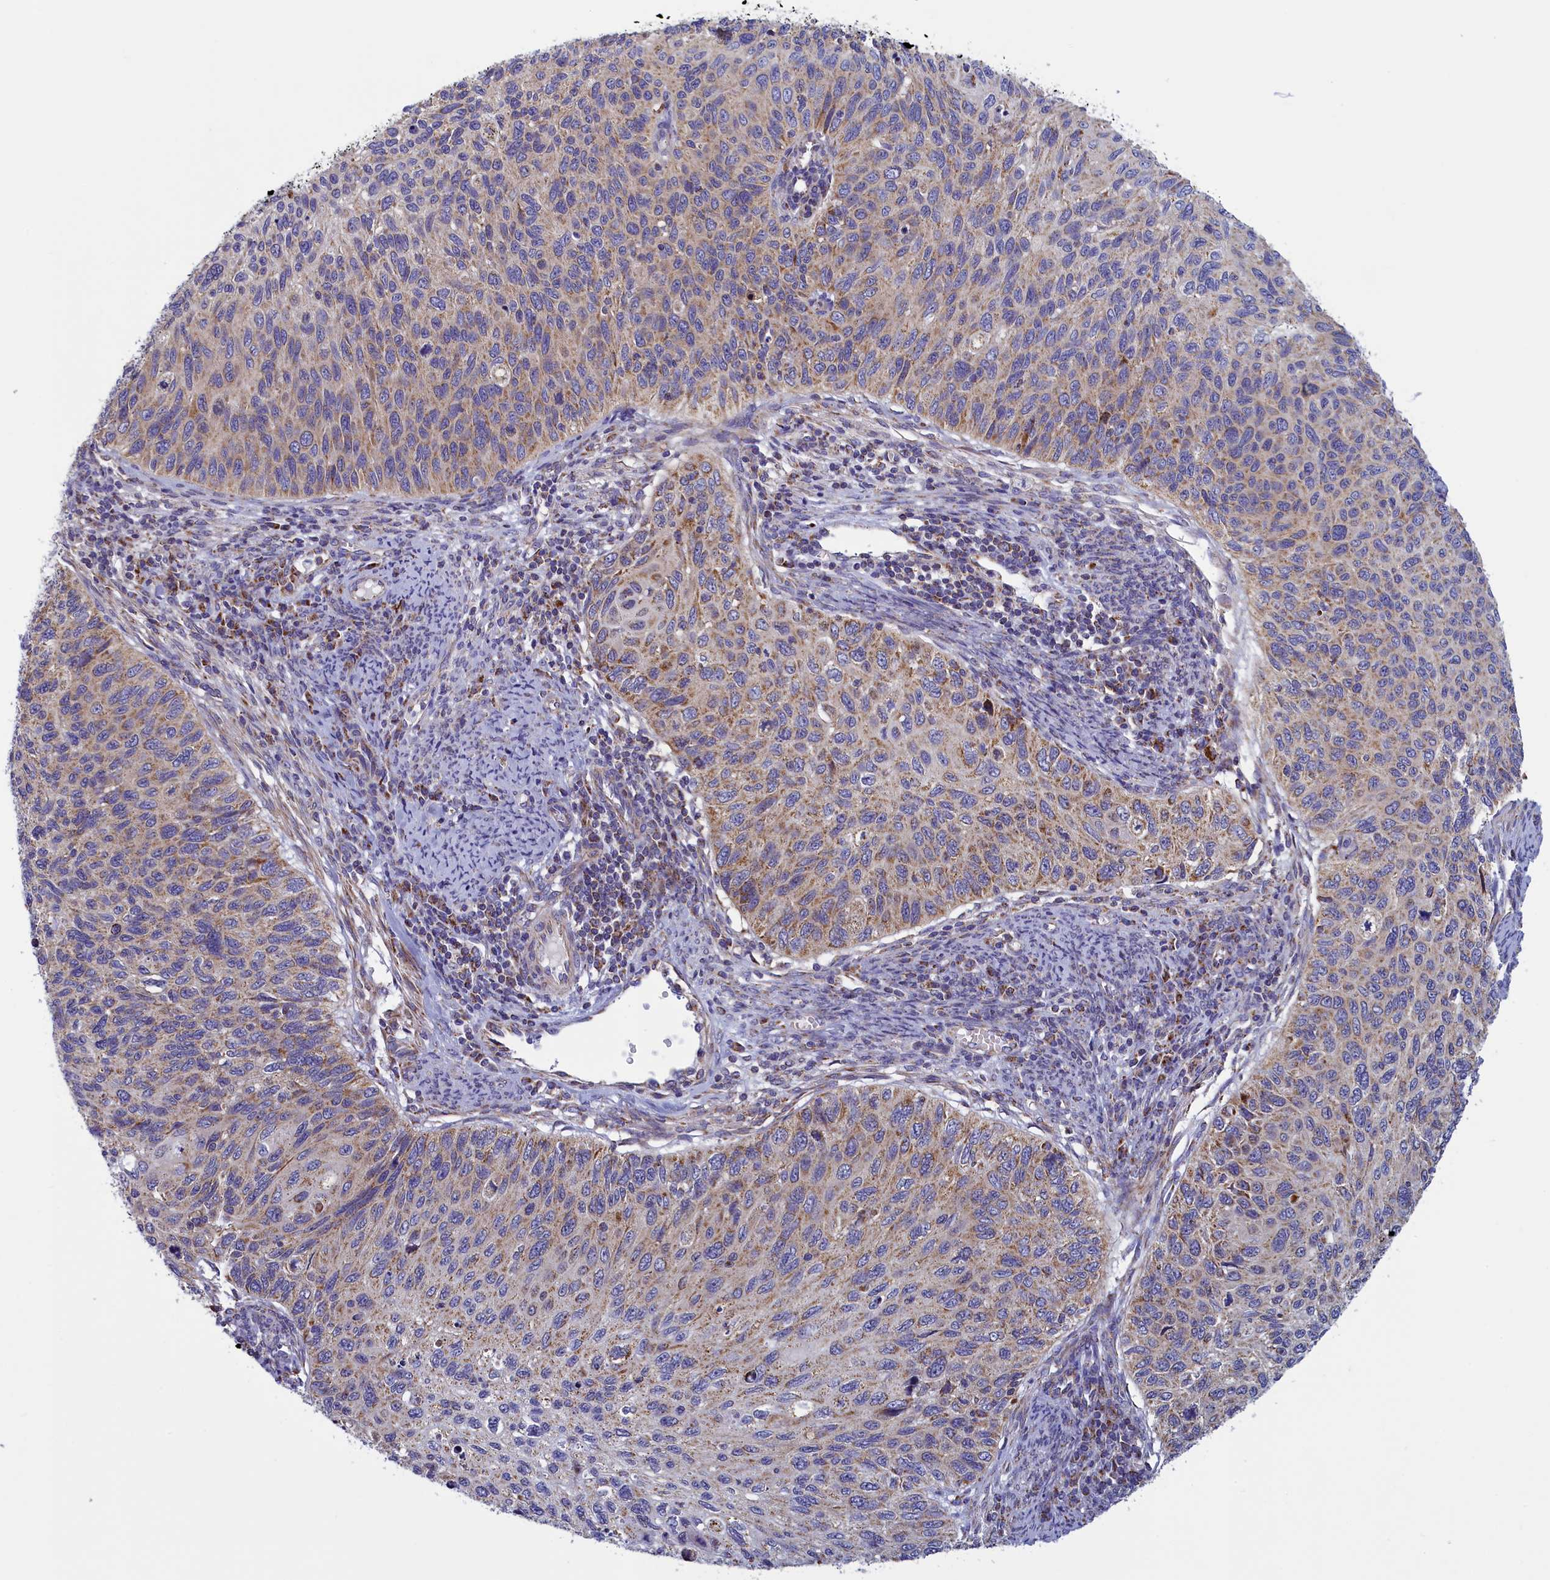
{"staining": {"intensity": "weak", "quantity": "25%-75%", "location": "cytoplasmic/membranous"}, "tissue": "cervical cancer", "cell_type": "Tumor cells", "image_type": "cancer", "snomed": [{"axis": "morphology", "description": "Squamous cell carcinoma, NOS"}, {"axis": "topography", "description": "Cervix"}], "caption": "Cervical cancer tissue displays weak cytoplasmic/membranous positivity in approximately 25%-75% of tumor cells", "gene": "IFT122", "patient": {"sex": "female", "age": 70}}